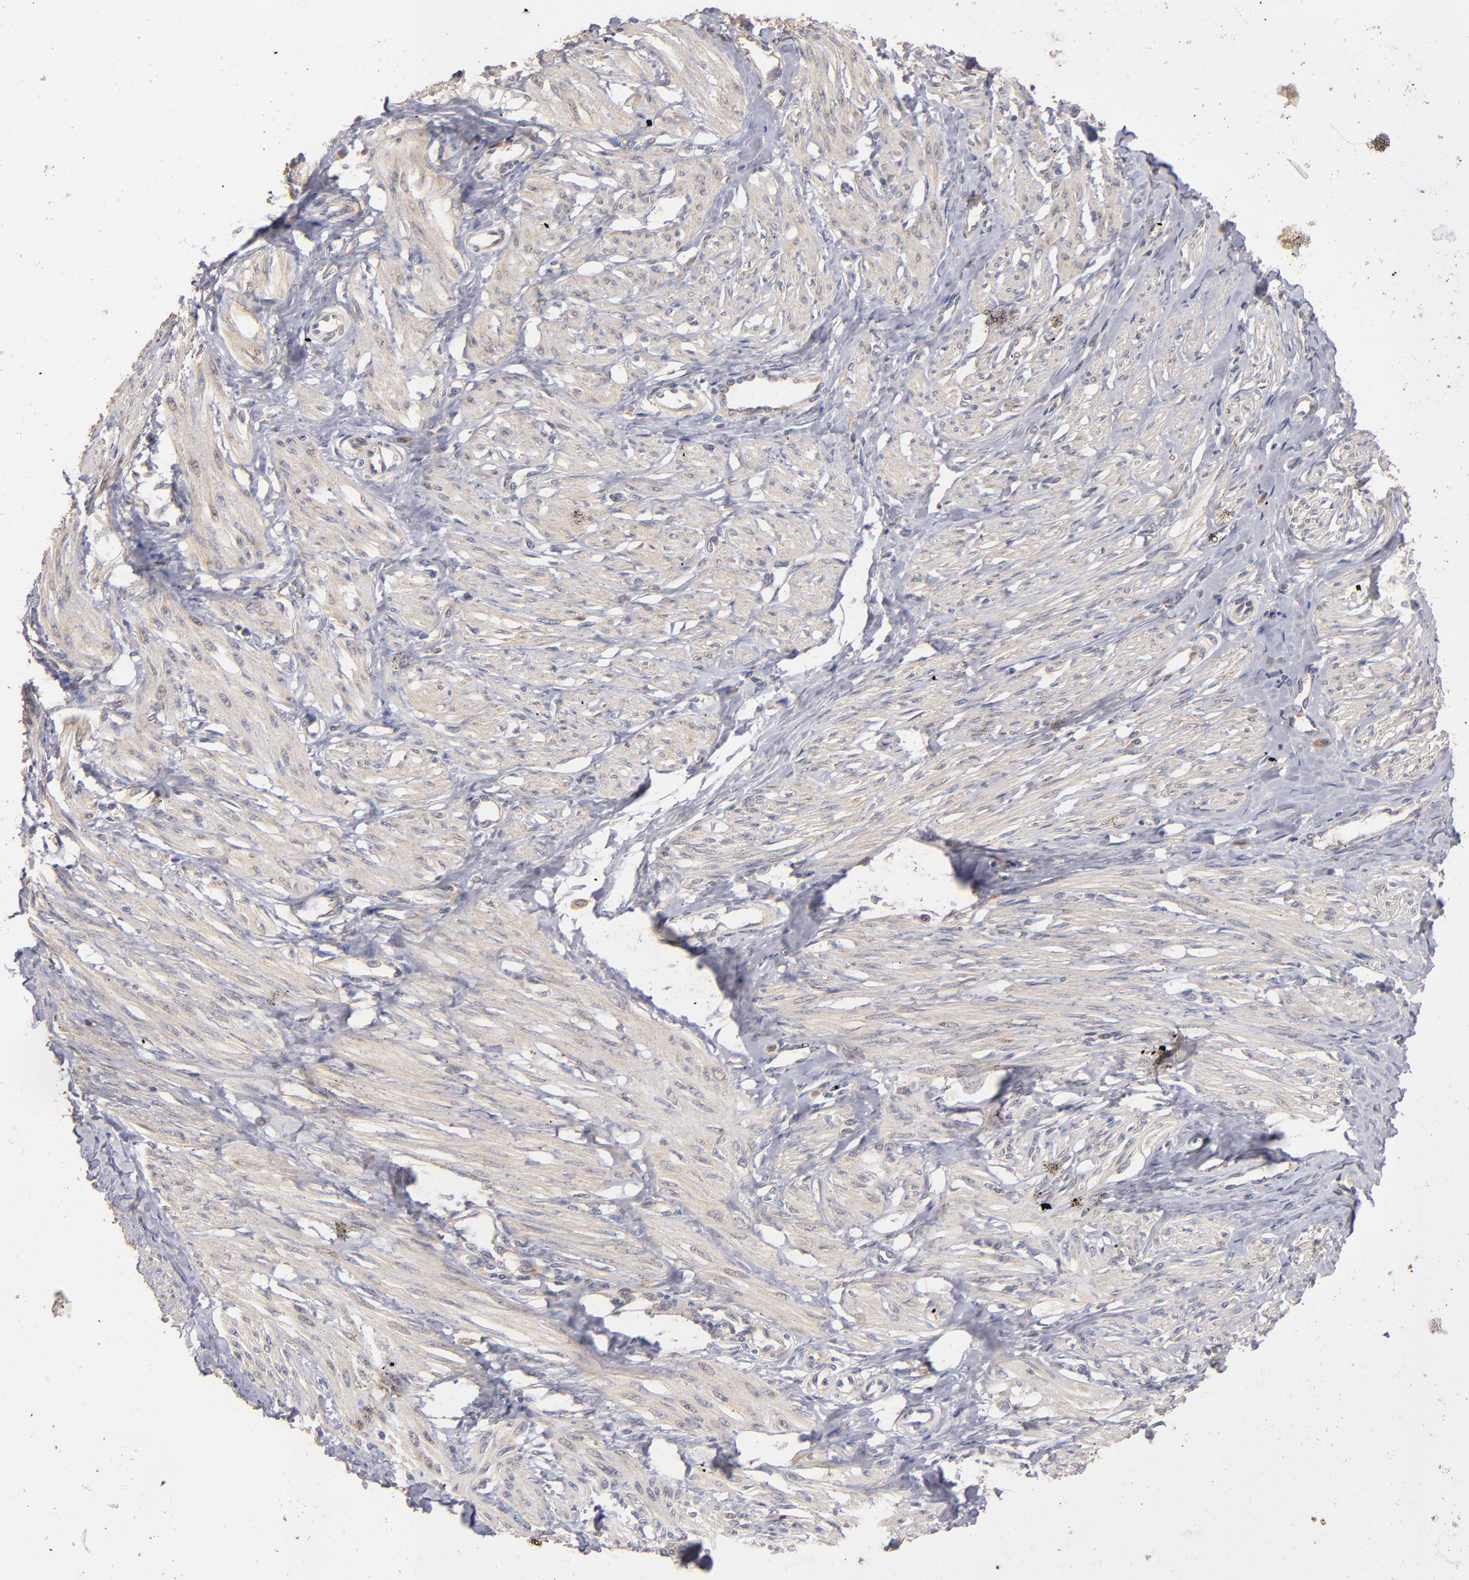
{"staining": {"intensity": "weak", "quantity": ">75%", "location": "cytoplasmic/membranous"}, "tissue": "smooth muscle", "cell_type": "Smooth muscle cells", "image_type": "normal", "snomed": [{"axis": "morphology", "description": "Normal tissue, NOS"}, {"axis": "topography", "description": "Smooth muscle"}, {"axis": "topography", "description": "Uterus"}], "caption": "Approximately >75% of smooth muscle cells in normal human smooth muscle demonstrate weak cytoplasmic/membranous protein expression as visualized by brown immunohistochemical staining.", "gene": "UPF3B", "patient": {"sex": "female", "age": 39}}